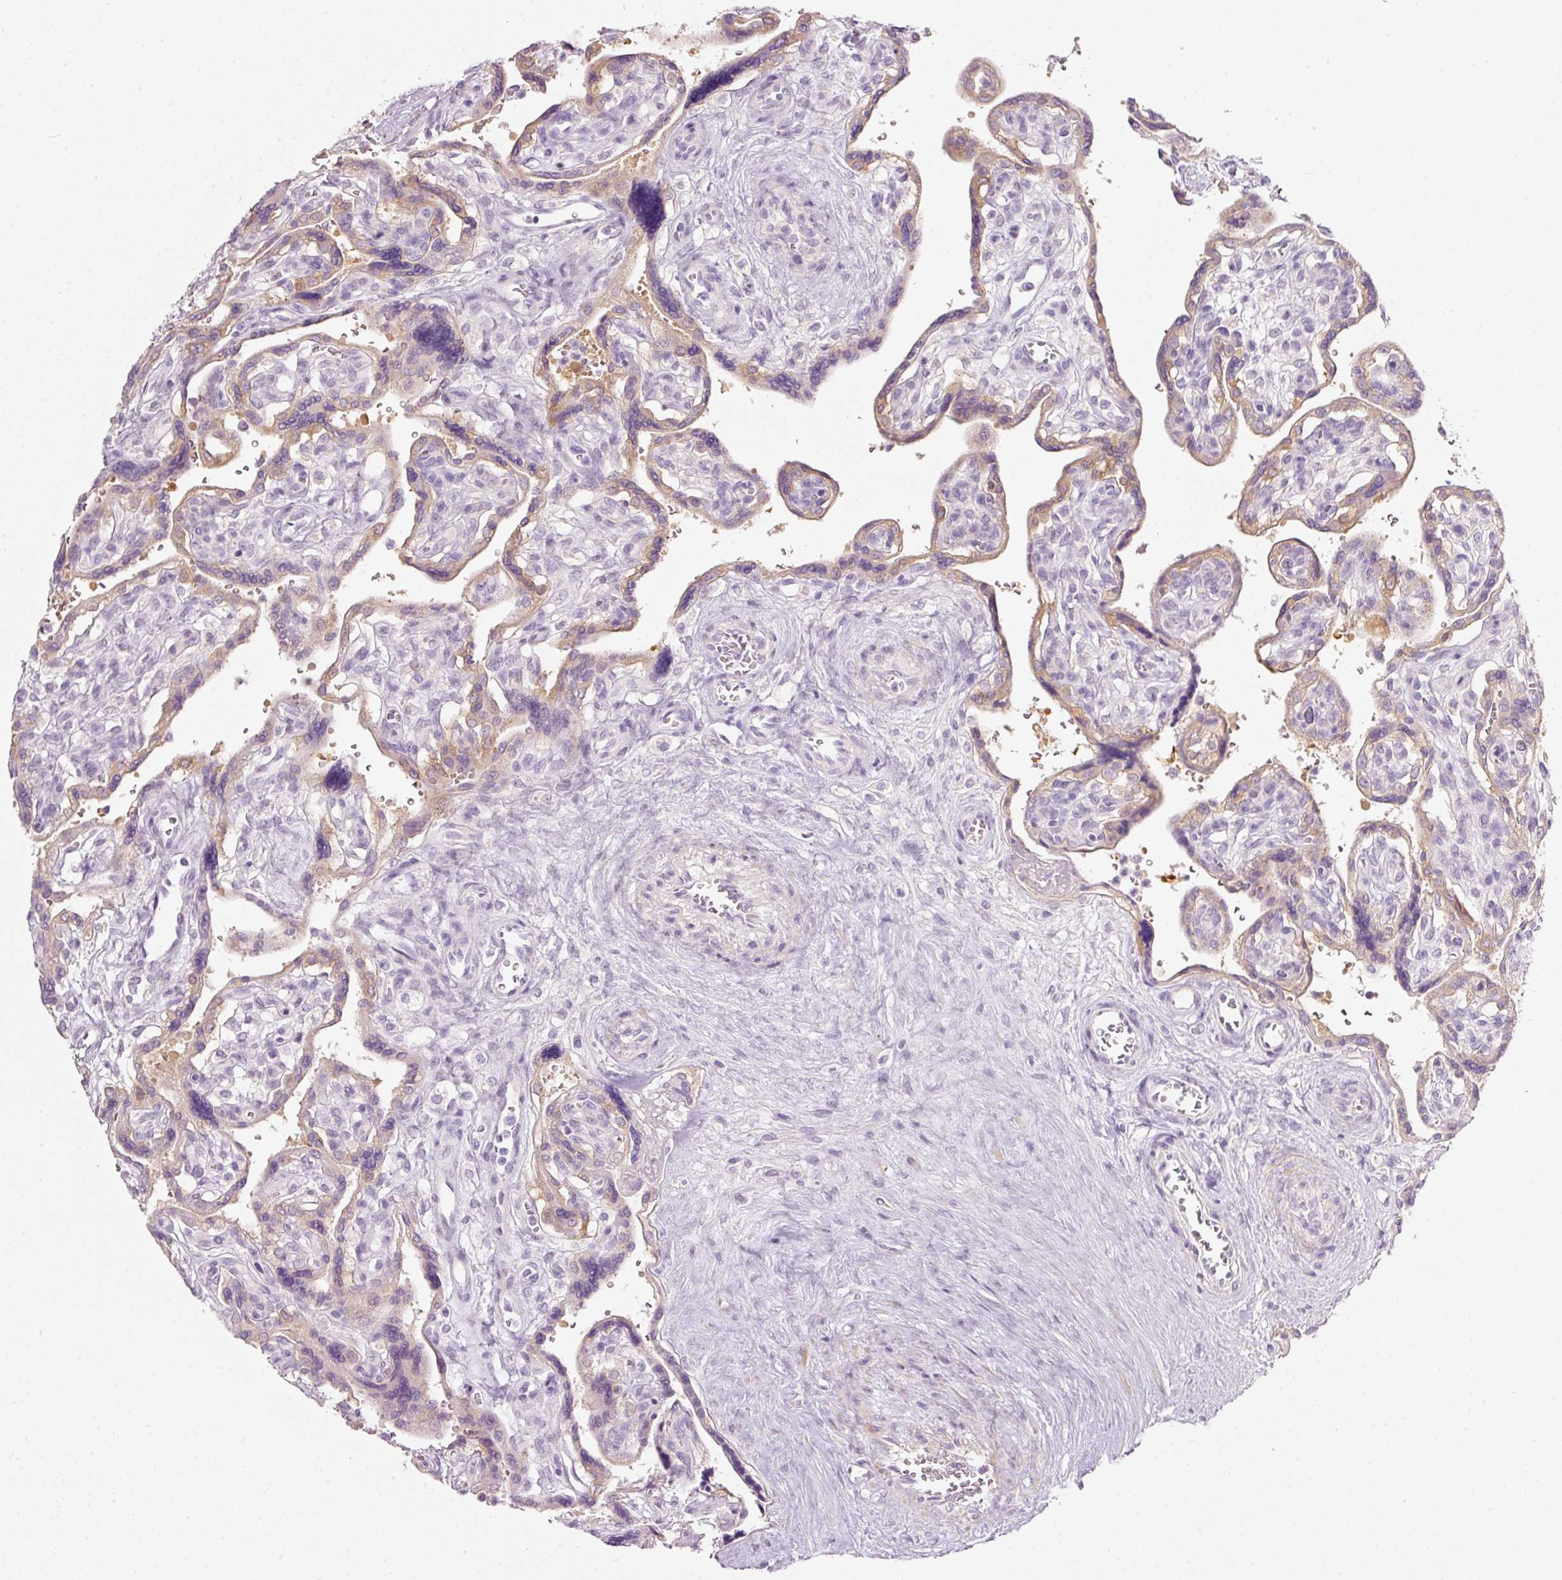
{"staining": {"intensity": "weak", "quantity": "<25%", "location": "cytoplasmic/membranous"}, "tissue": "placenta", "cell_type": "Decidual cells", "image_type": "normal", "snomed": [{"axis": "morphology", "description": "Normal tissue, NOS"}, {"axis": "topography", "description": "Placenta"}], "caption": "Immunohistochemistry (IHC) of normal human placenta demonstrates no positivity in decidual cells.", "gene": "PDXDC1", "patient": {"sex": "female", "age": 39}}